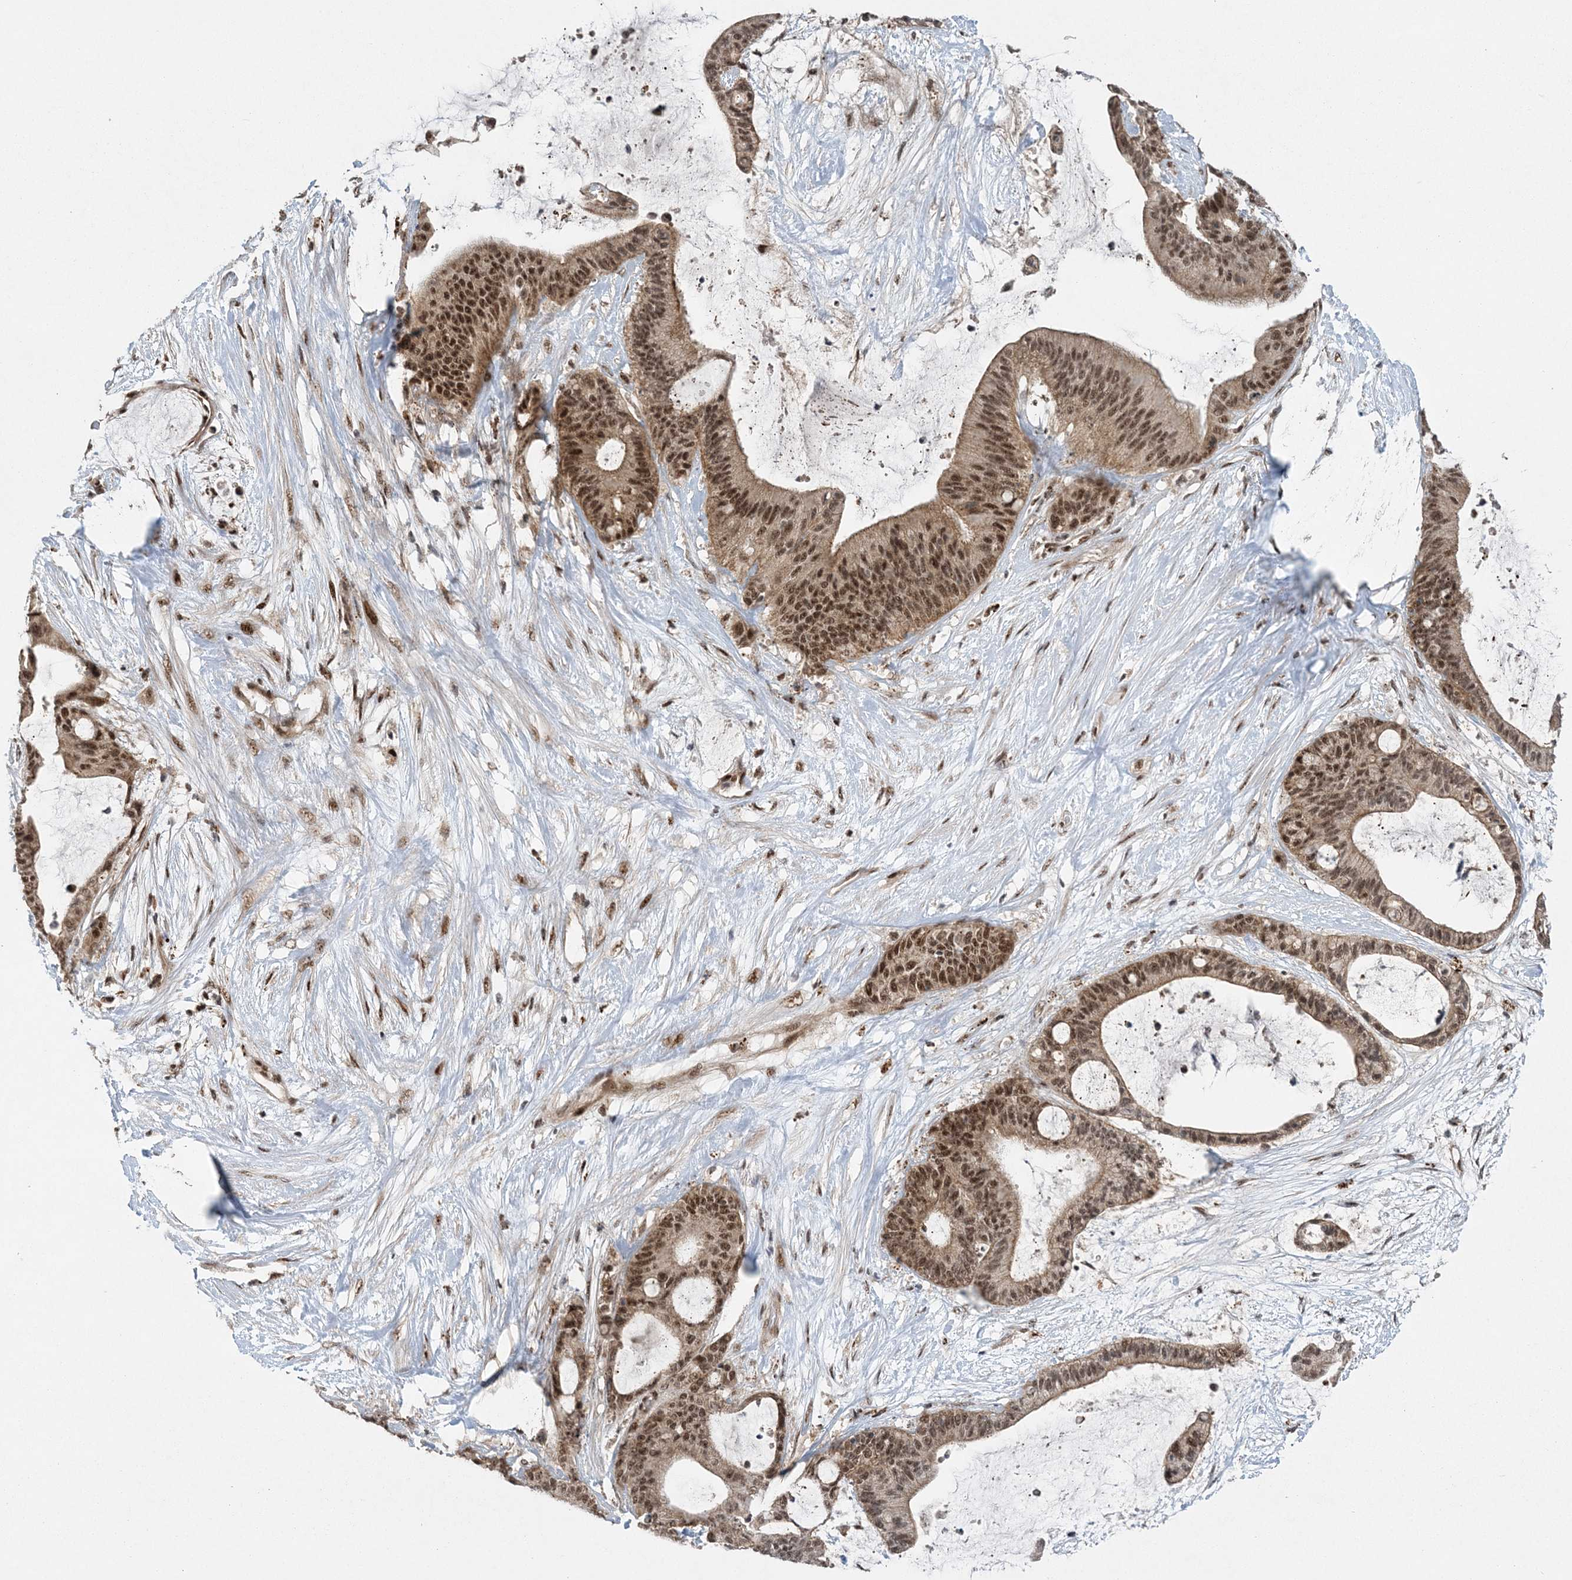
{"staining": {"intensity": "moderate", "quantity": ">75%", "location": "cytoplasmic/membranous,nuclear"}, "tissue": "liver cancer", "cell_type": "Tumor cells", "image_type": "cancer", "snomed": [{"axis": "morphology", "description": "Cholangiocarcinoma"}, {"axis": "topography", "description": "Liver"}], "caption": "High-magnification brightfield microscopy of cholangiocarcinoma (liver) stained with DAB (brown) and counterstained with hematoxylin (blue). tumor cells exhibit moderate cytoplasmic/membranous and nuclear positivity is identified in about>75% of cells. (brown staining indicates protein expression, while blue staining denotes nuclei).", "gene": "CWC22", "patient": {"sex": "female", "age": 73}}